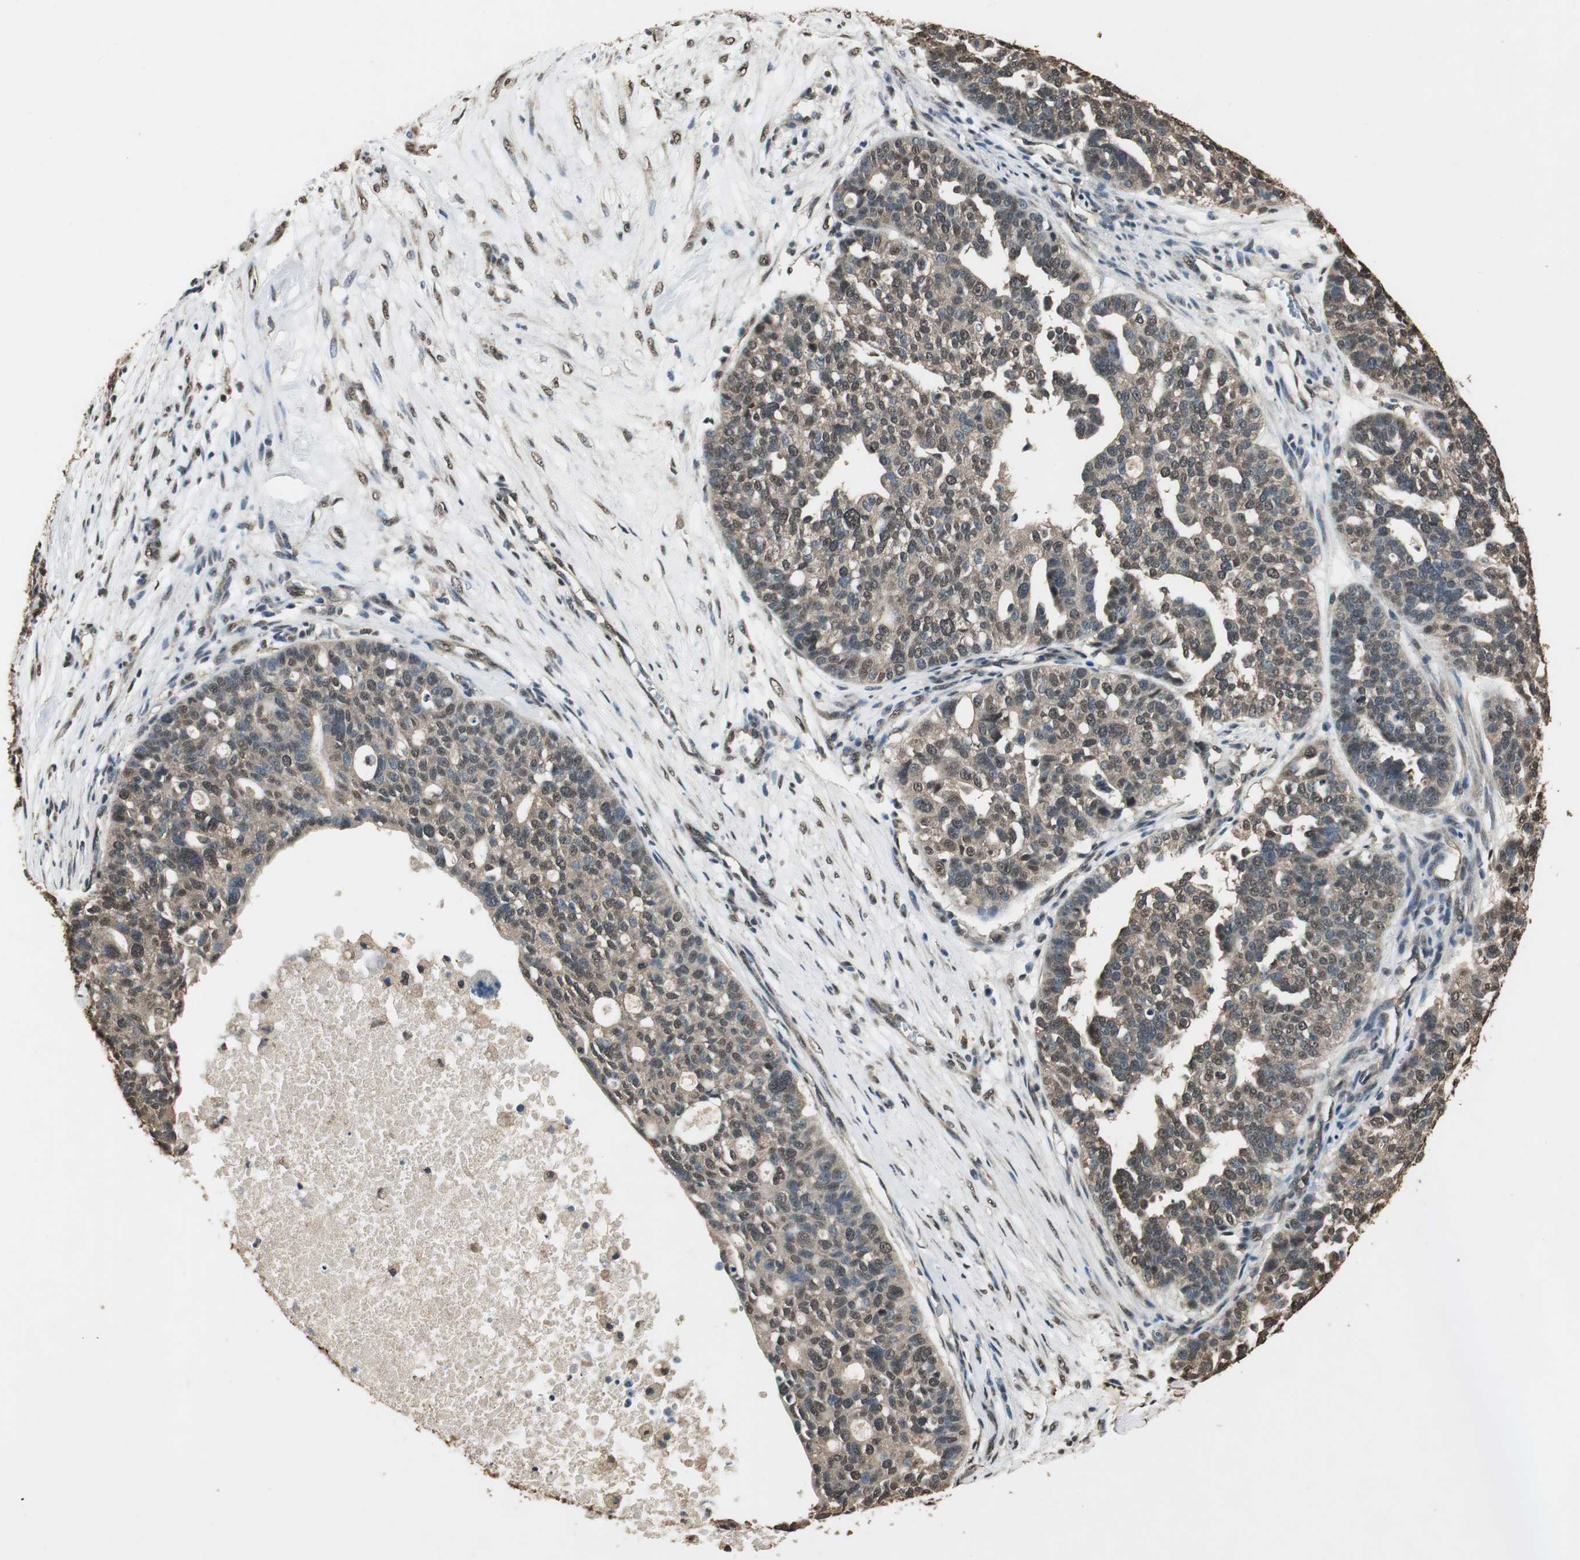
{"staining": {"intensity": "moderate", "quantity": "25%-75%", "location": "cytoplasmic/membranous,nuclear"}, "tissue": "ovarian cancer", "cell_type": "Tumor cells", "image_type": "cancer", "snomed": [{"axis": "morphology", "description": "Cystadenocarcinoma, serous, NOS"}, {"axis": "topography", "description": "Ovary"}], "caption": "A histopathology image showing moderate cytoplasmic/membranous and nuclear staining in about 25%-75% of tumor cells in serous cystadenocarcinoma (ovarian), as visualized by brown immunohistochemical staining.", "gene": "PPP1R13B", "patient": {"sex": "female", "age": 59}}